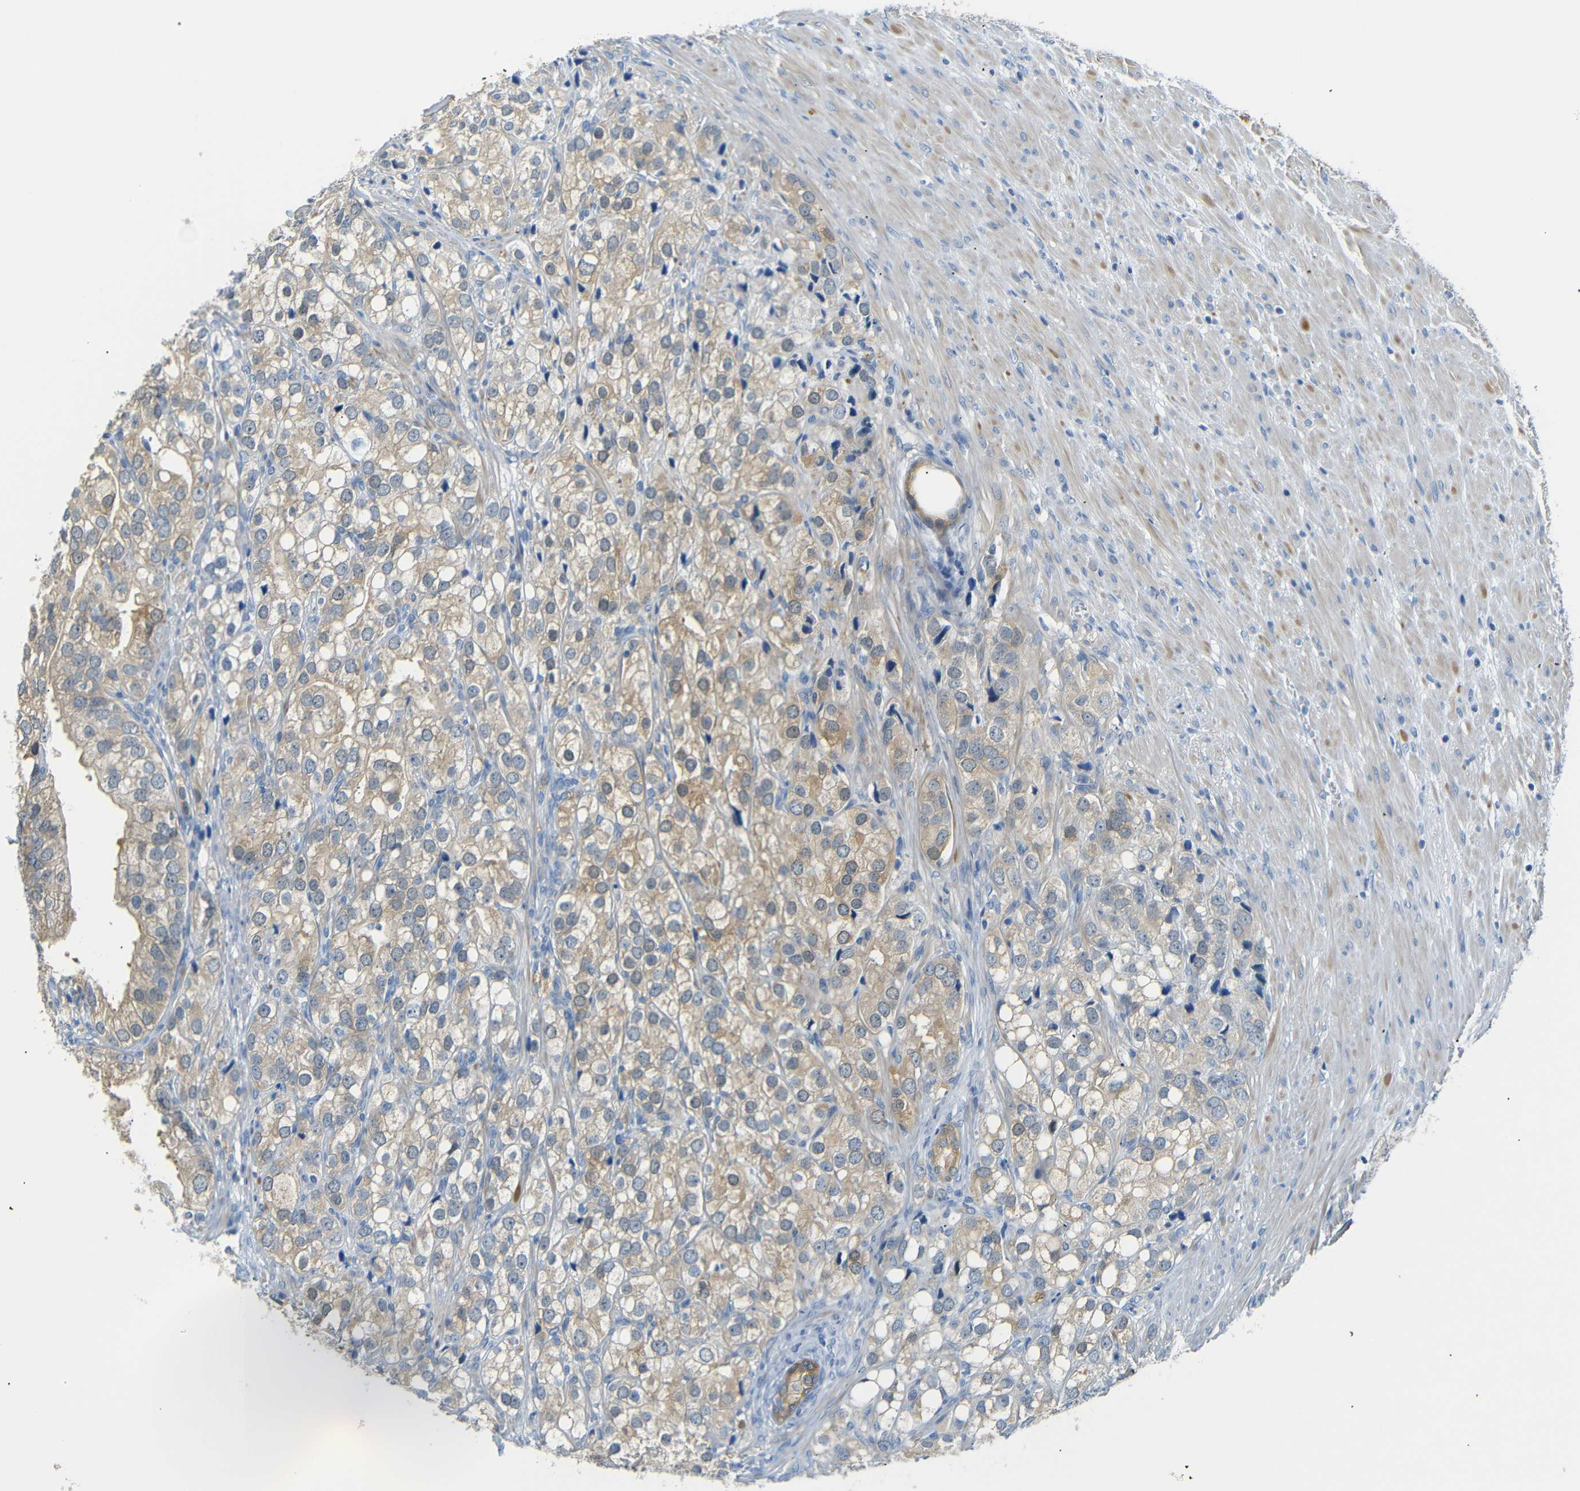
{"staining": {"intensity": "moderate", "quantity": ">75%", "location": "cytoplasmic/membranous"}, "tissue": "prostate cancer", "cell_type": "Tumor cells", "image_type": "cancer", "snomed": [{"axis": "morphology", "description": "Adenocarcinoma, Low grade"}, {"axis": "topography", "description": "Prostate"}], "caption": "Immunohistochemical staining of adenocarcinoma (low-grade) (prostate) shows medium levels of moderate cytoplasmic/membranous expression in about >75% of tumor cells. The protein is stained brown, and the nuclei are stained in blue (DAB (3,3'-diaminobenzidine) IHC with brightfield microscopy, high magnification).", "gene": "SFN", "patient": {"sex": "male", "age": 69}}